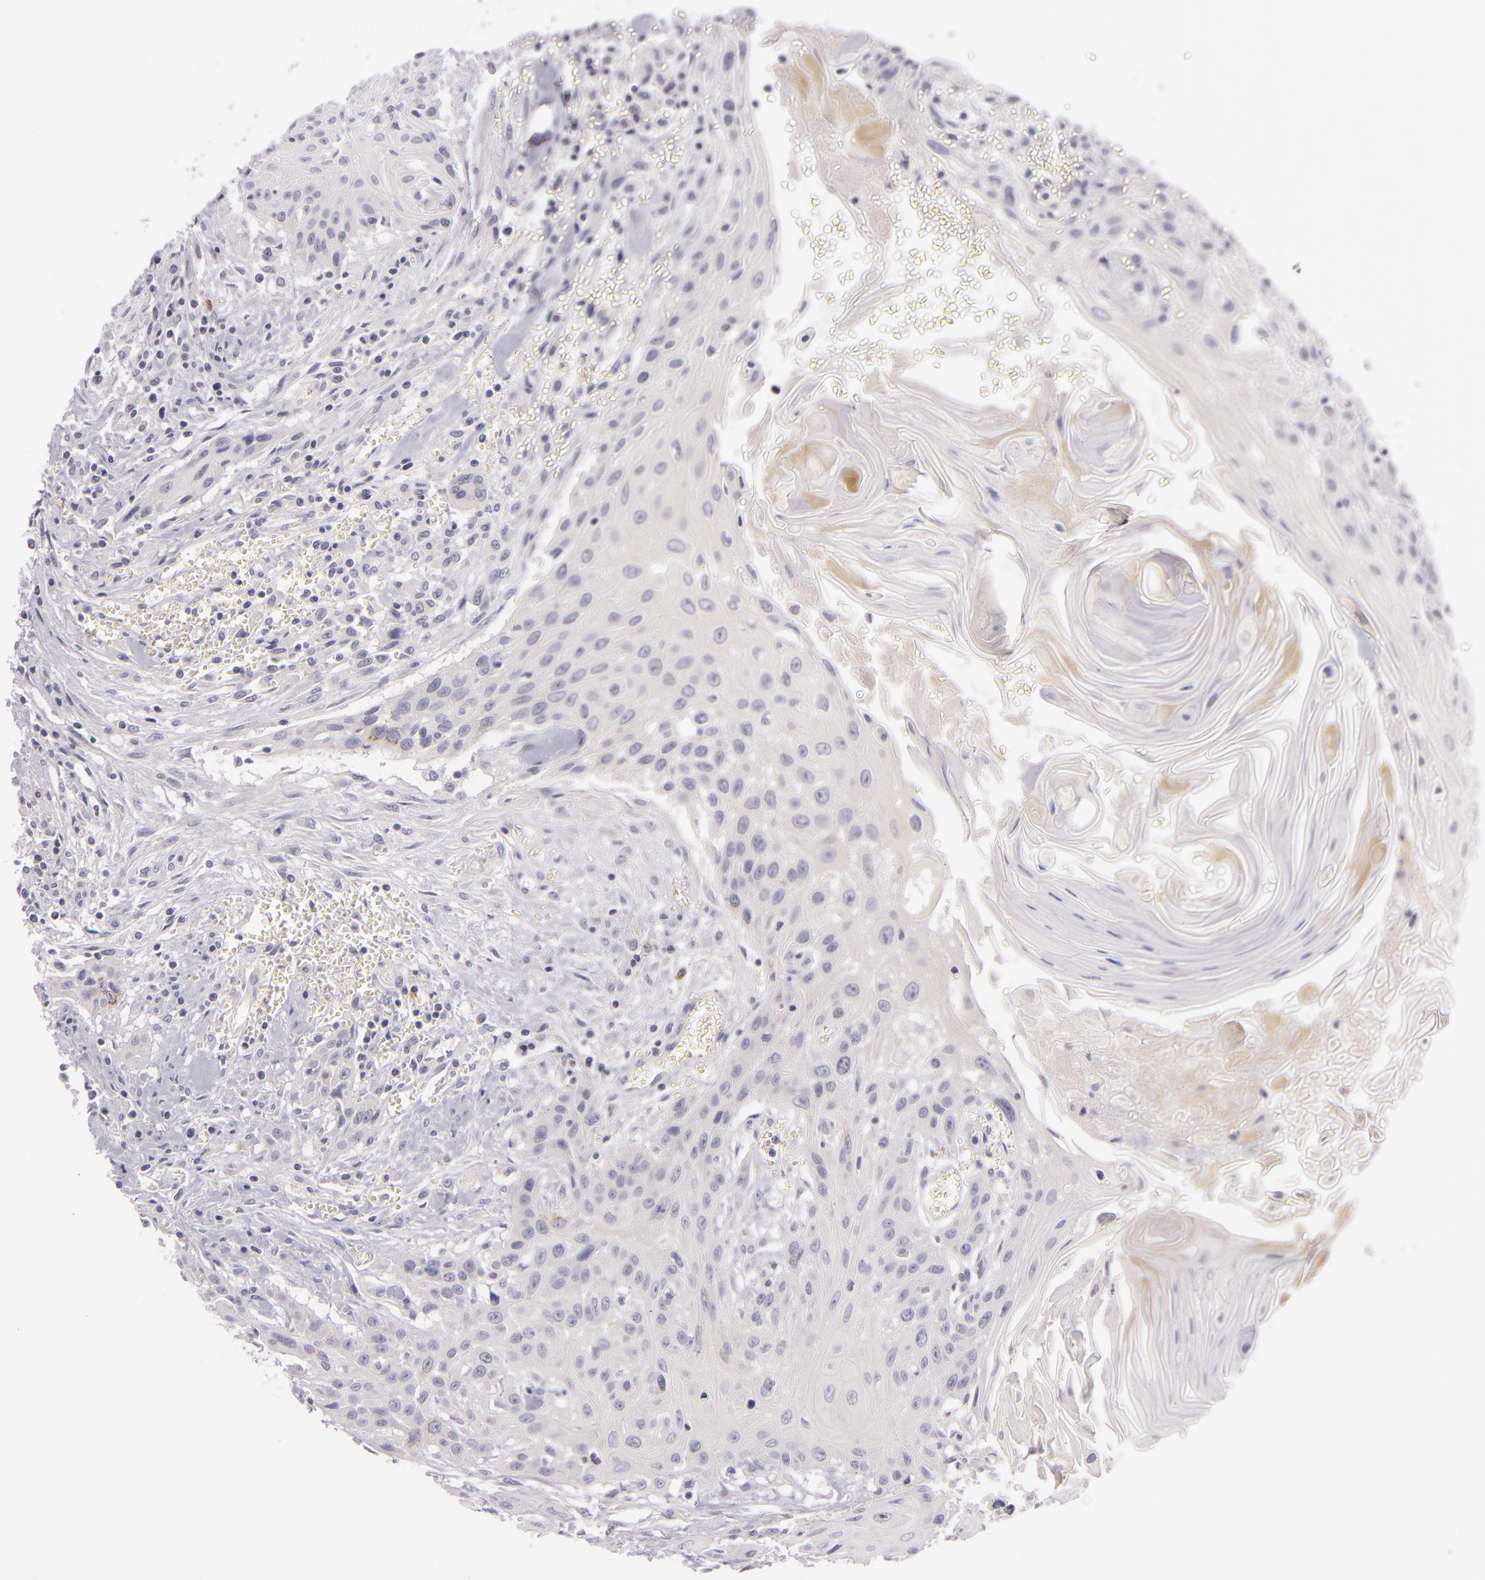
{"staining": {"intensity": "negative", "quantity": "none", "location": "none"}, "tissue": "head and neck cancer", "cell_type": "Tumor cells", "image_type": "cancer", "snomed": [{"axis": "morphology", "description": "Squamous cell carcinoma, NOS"}, {"axis": "morphology", "description": "Squamous cell carcinoma, metastatic, NOS"}, {"axis": "topography", "description": "Lymph node"}, {"axis": "topography", "description": "Salivary gland"}, {"axis": "topography", "description": "Head-Neck"}], "caption": "This is an IHC image of head and neck cancer. There is no staining in tumor cells.", "gene": "DAG1", "patient": {"sex": "female", "age": 74}}